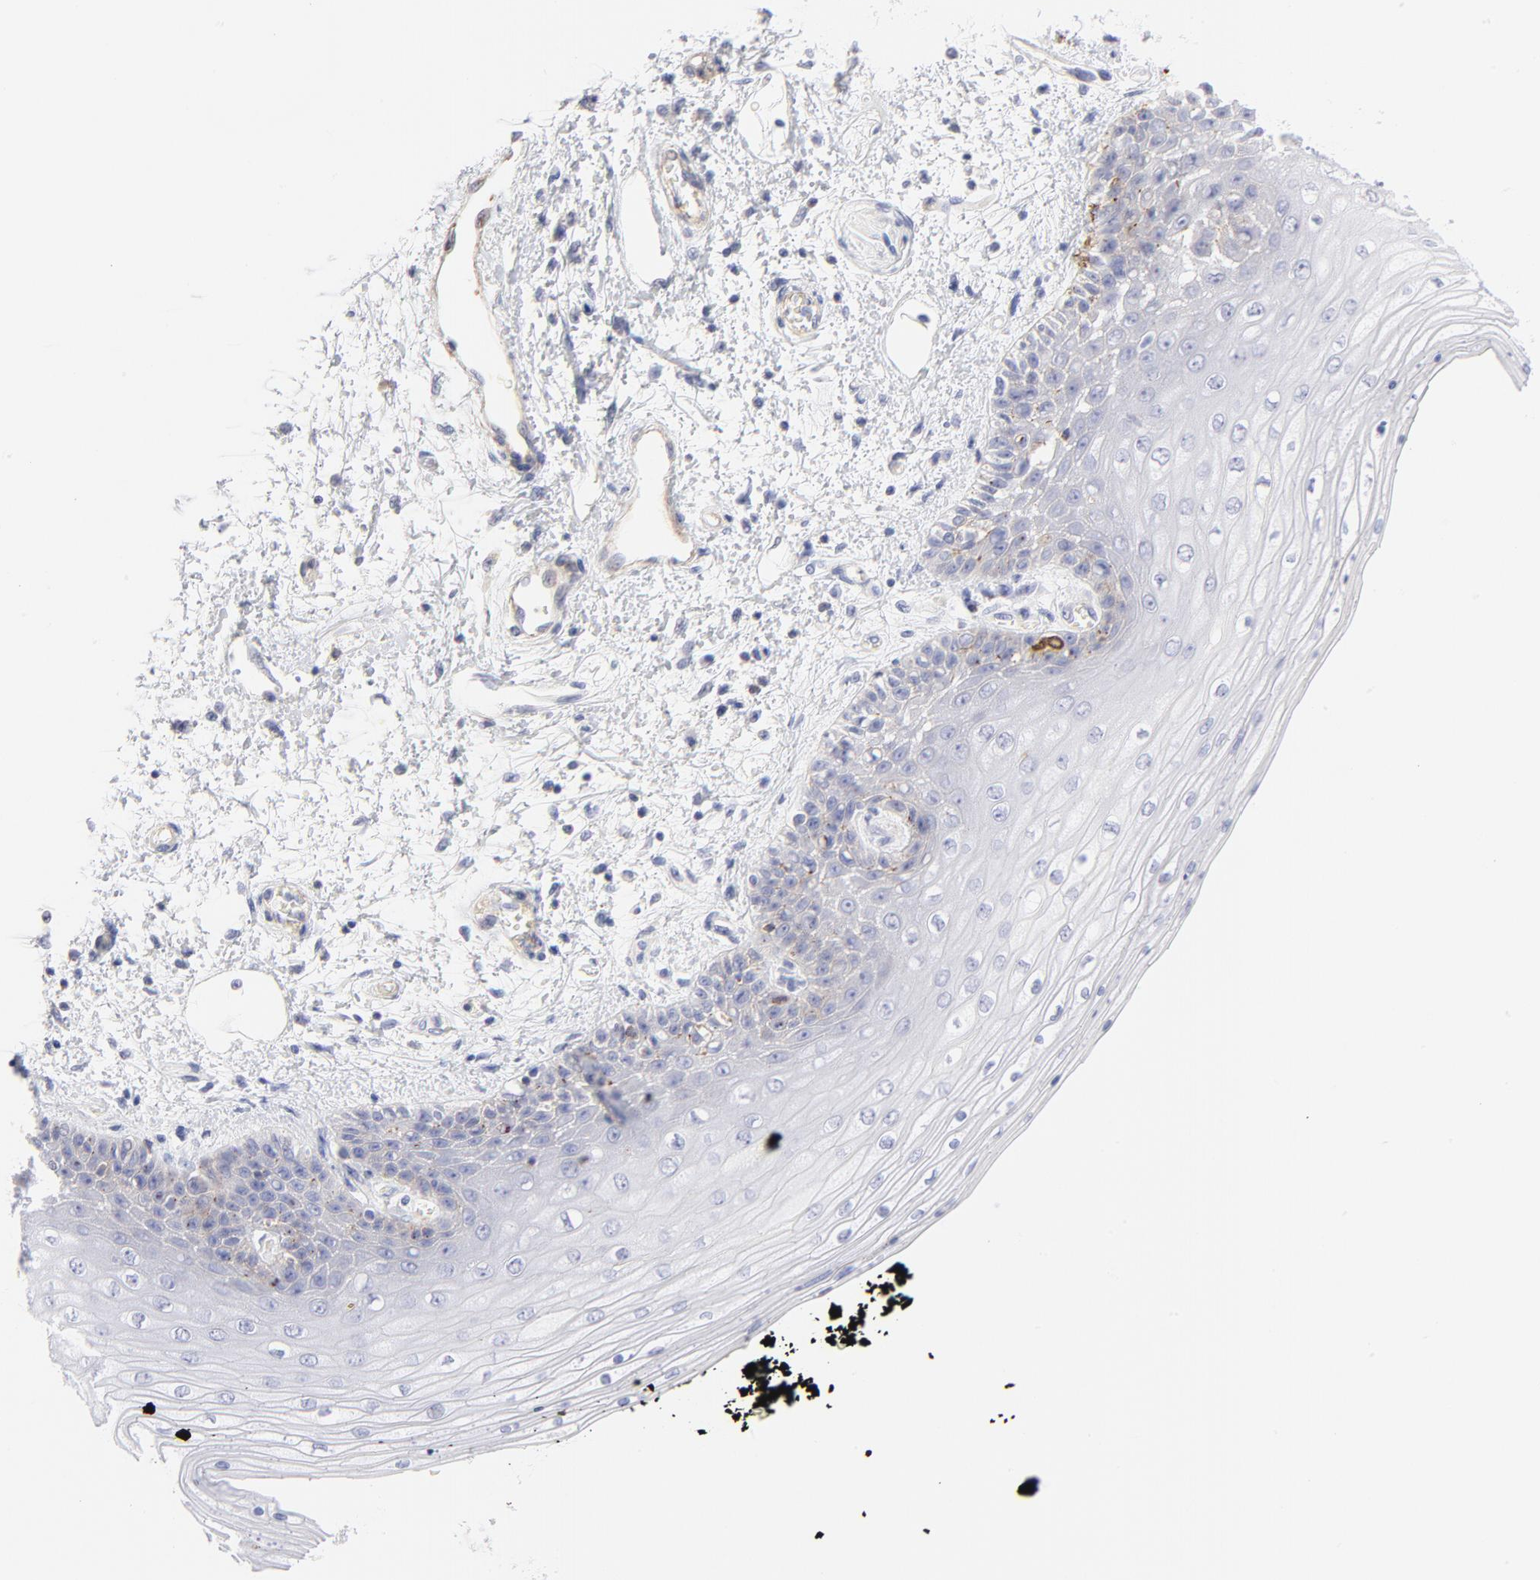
{"staining": {"intensity": "negative", "quantity": "none", "location": "none"}, "tissue": "skin", "cell_type": "Epidermal cells", "image_type": "normal", "snomed": [{"axis": "morphology", "description": "Normal tissue, NOS"}, {"axis": "topography", "description": "Anal"}], "caption": "DAB immunohistochemical staining of unremarkable skin displays no significant expression in epidermal cells. (DAB (3,3'-diaminobenzidine) IHC visualized using brightfield microscopy, high magnification).", "gene": "ACTA2", "patient": {"sex": "female", "age": 46}}